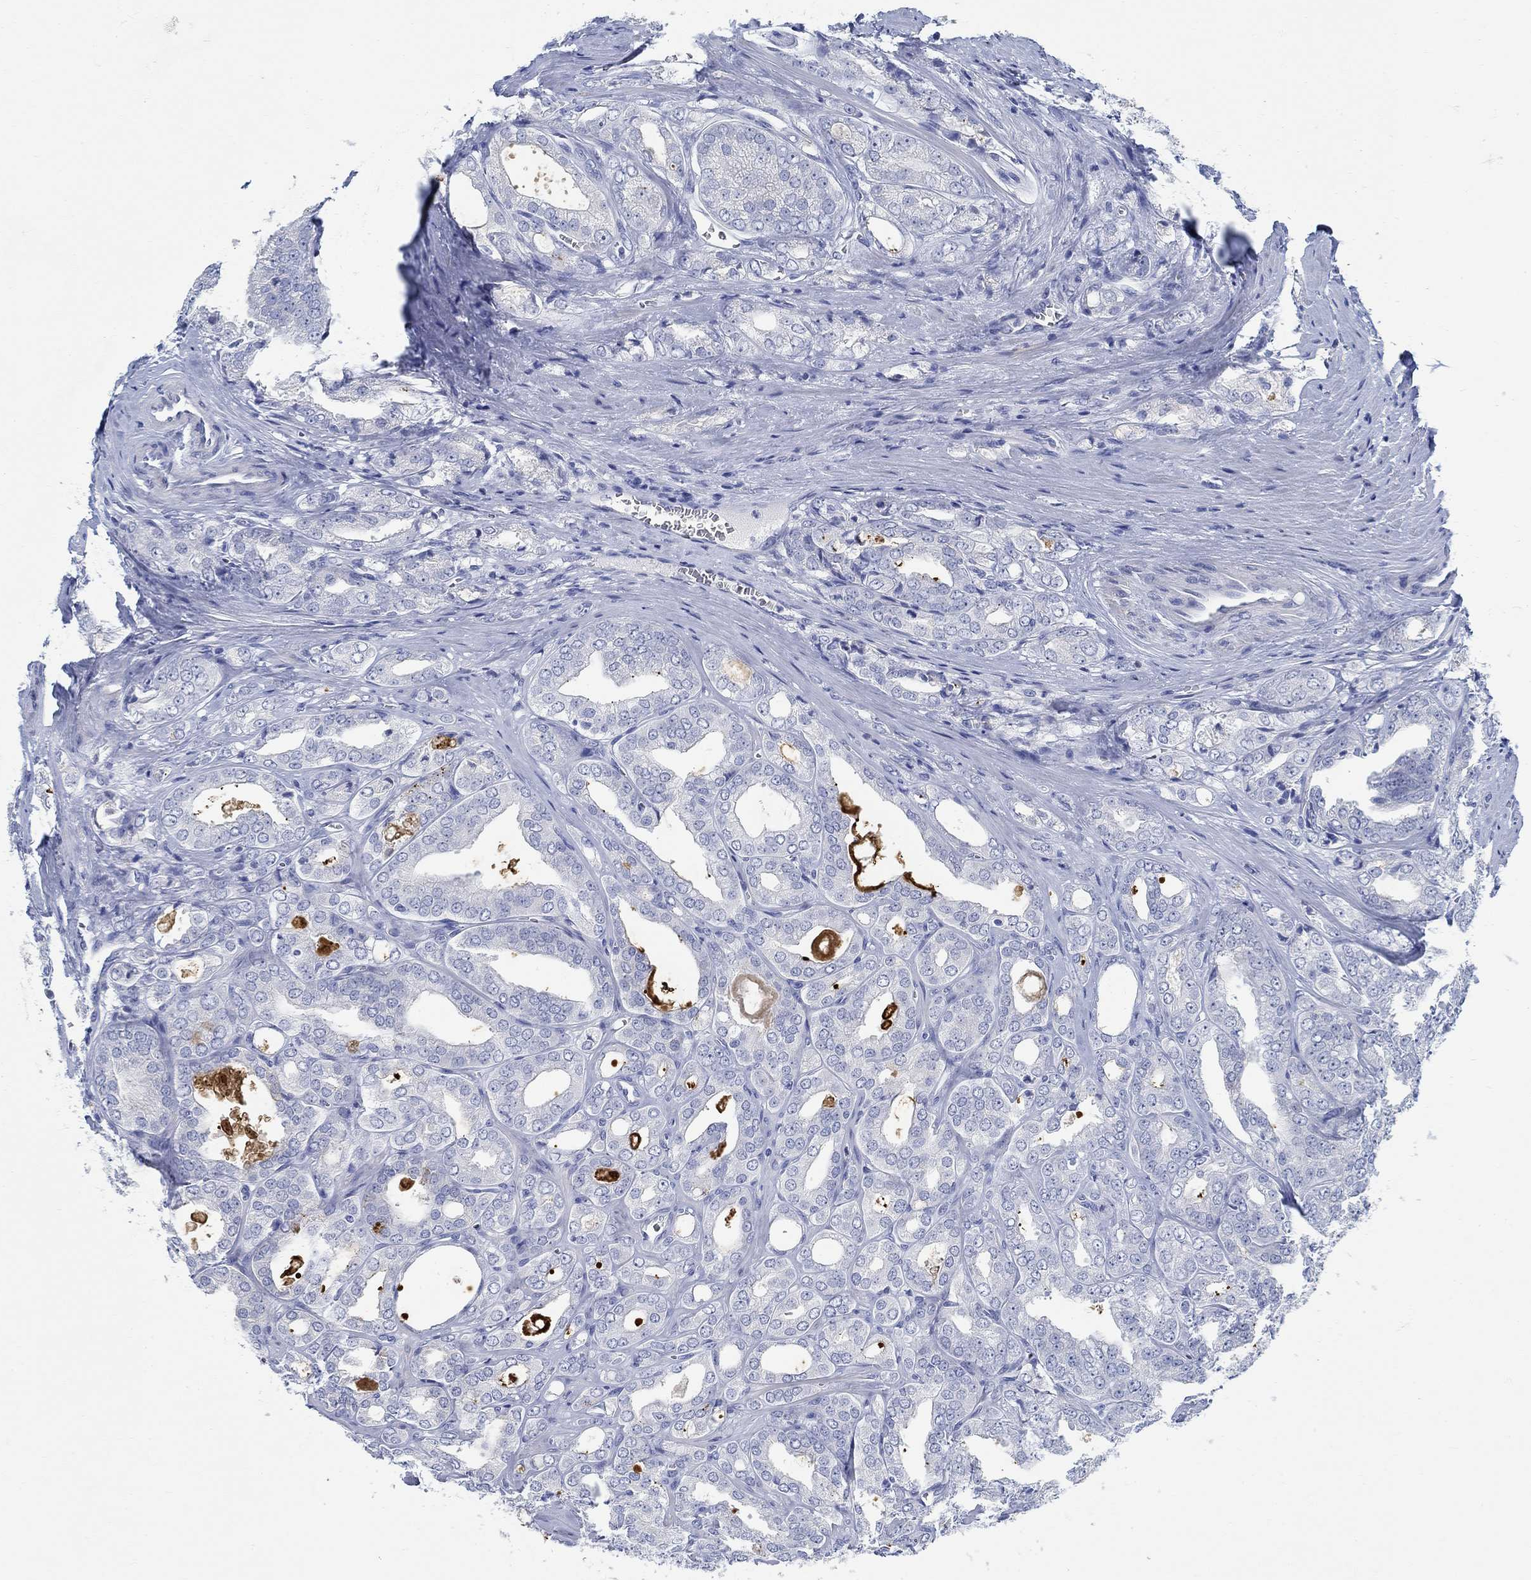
{"staining": {"intensity": "negative", "quantity": "none", "location": "none"}, "tissue": "prostate cancer", "cell_type": "Tumor cells", "image_type": "cancer", "snomed": [{"axis": "morphology", "description": "Adenocarcinoma, NOS"}, {"axis": "morphology", "description": "Adenocarcinoma, High grade"}, {"axis": "topography", "description": "Prostate"}], "caption": "DAB (3,3'-diaminobenzidine) immunohistochemical staining of human prostate adenocarcinoma reveals no significant positivity in tumor cells.", "gene": "RBM20", "patient": {"sex": "male", "age": 70}}